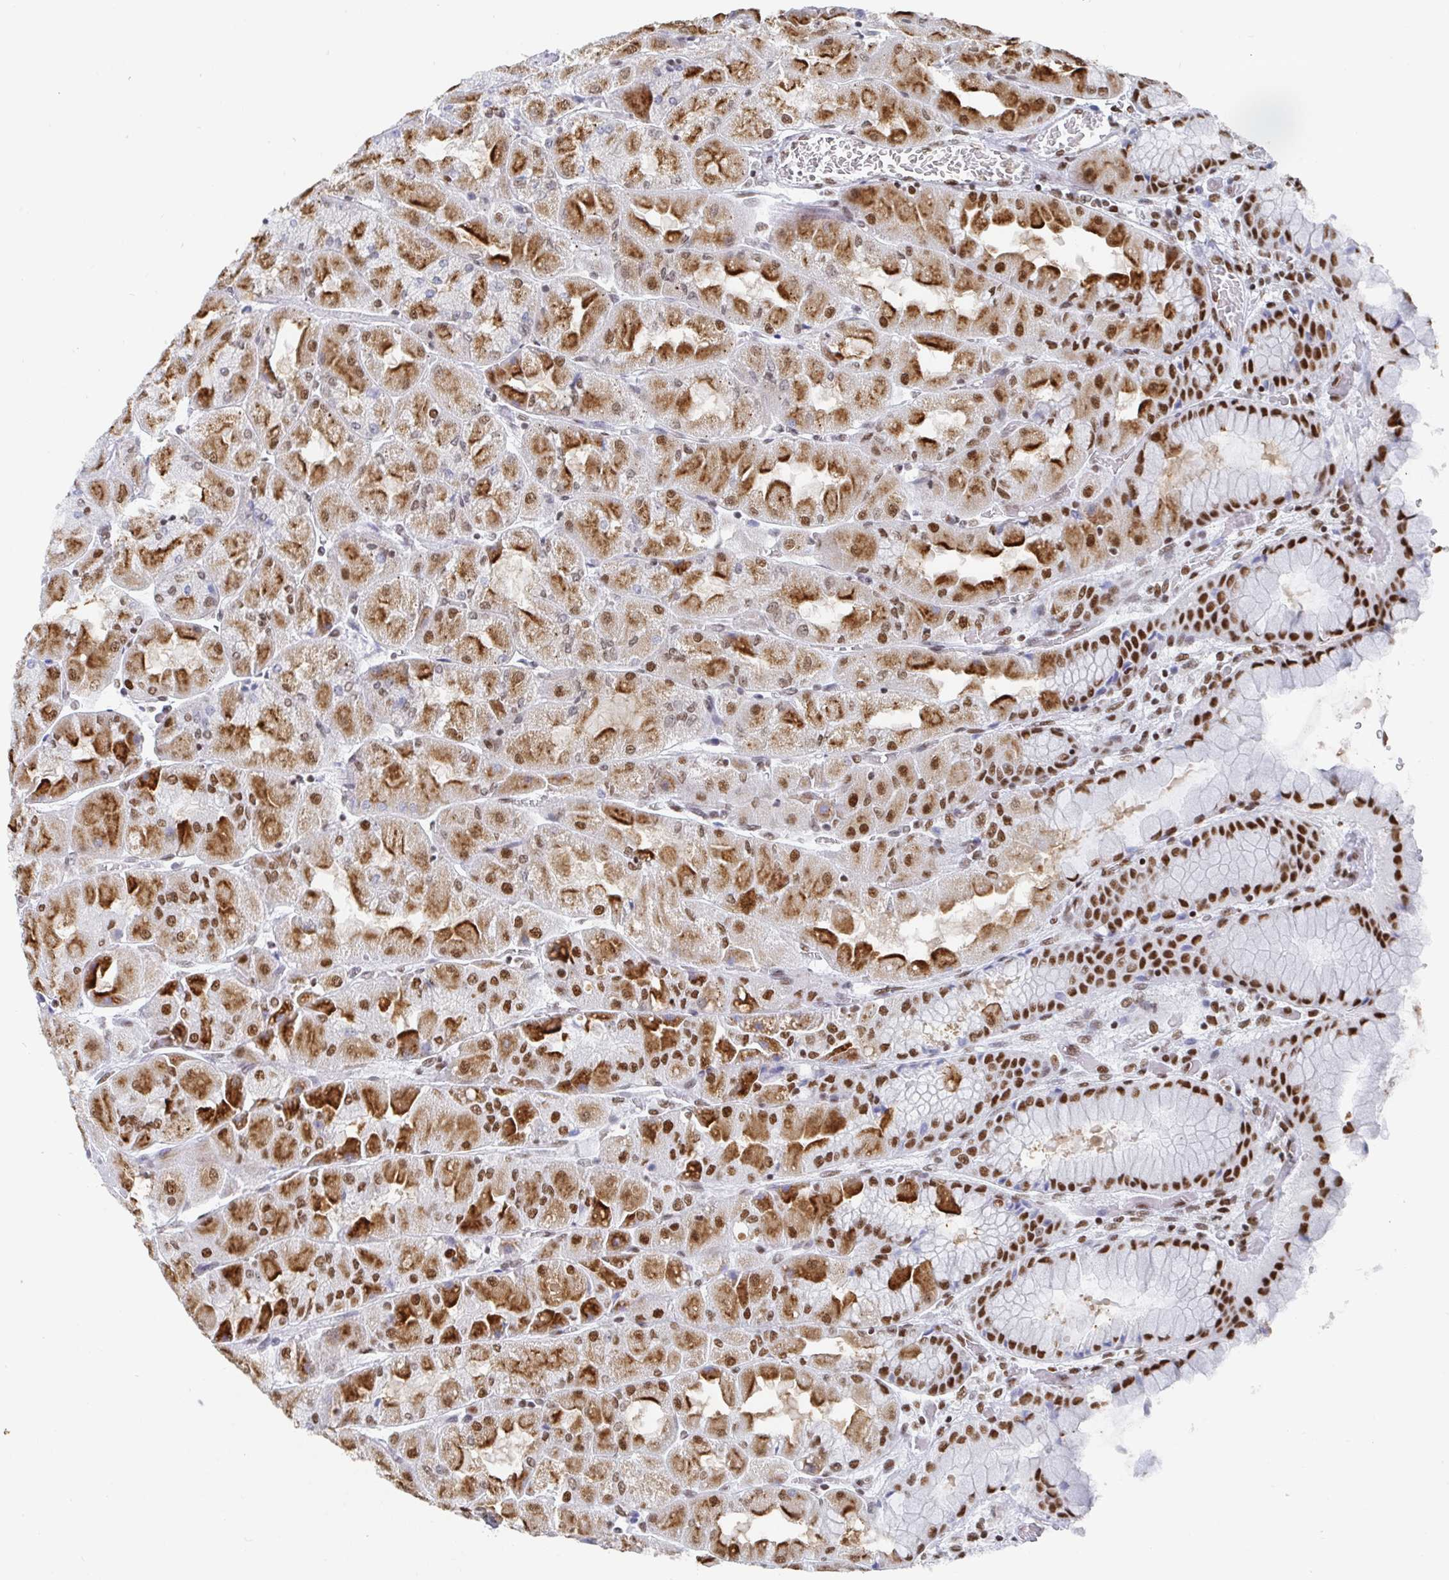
{"staining": {"intensity": "strong", "quantity": ">75%", "location": "cytoplasmic/membranous,nuclear"}, "tissue": "stomach", "cell_type": "Glandular cells", "image_type": "normal", "snomed": [{"axis": "morphology", "description": "Normal tissue, NOS"}, {"axis": "topography", "description": "Stomach"}], "caption": "A photomicrograph showing strong cytoplasmic/membranous,nuclear expression in approximately >75% of glandular cells in benign stomach, as visualized by brown immunohistochemical staining.", "gene": "EWSR1", "patient": {"sex": "female", "age": 61}}